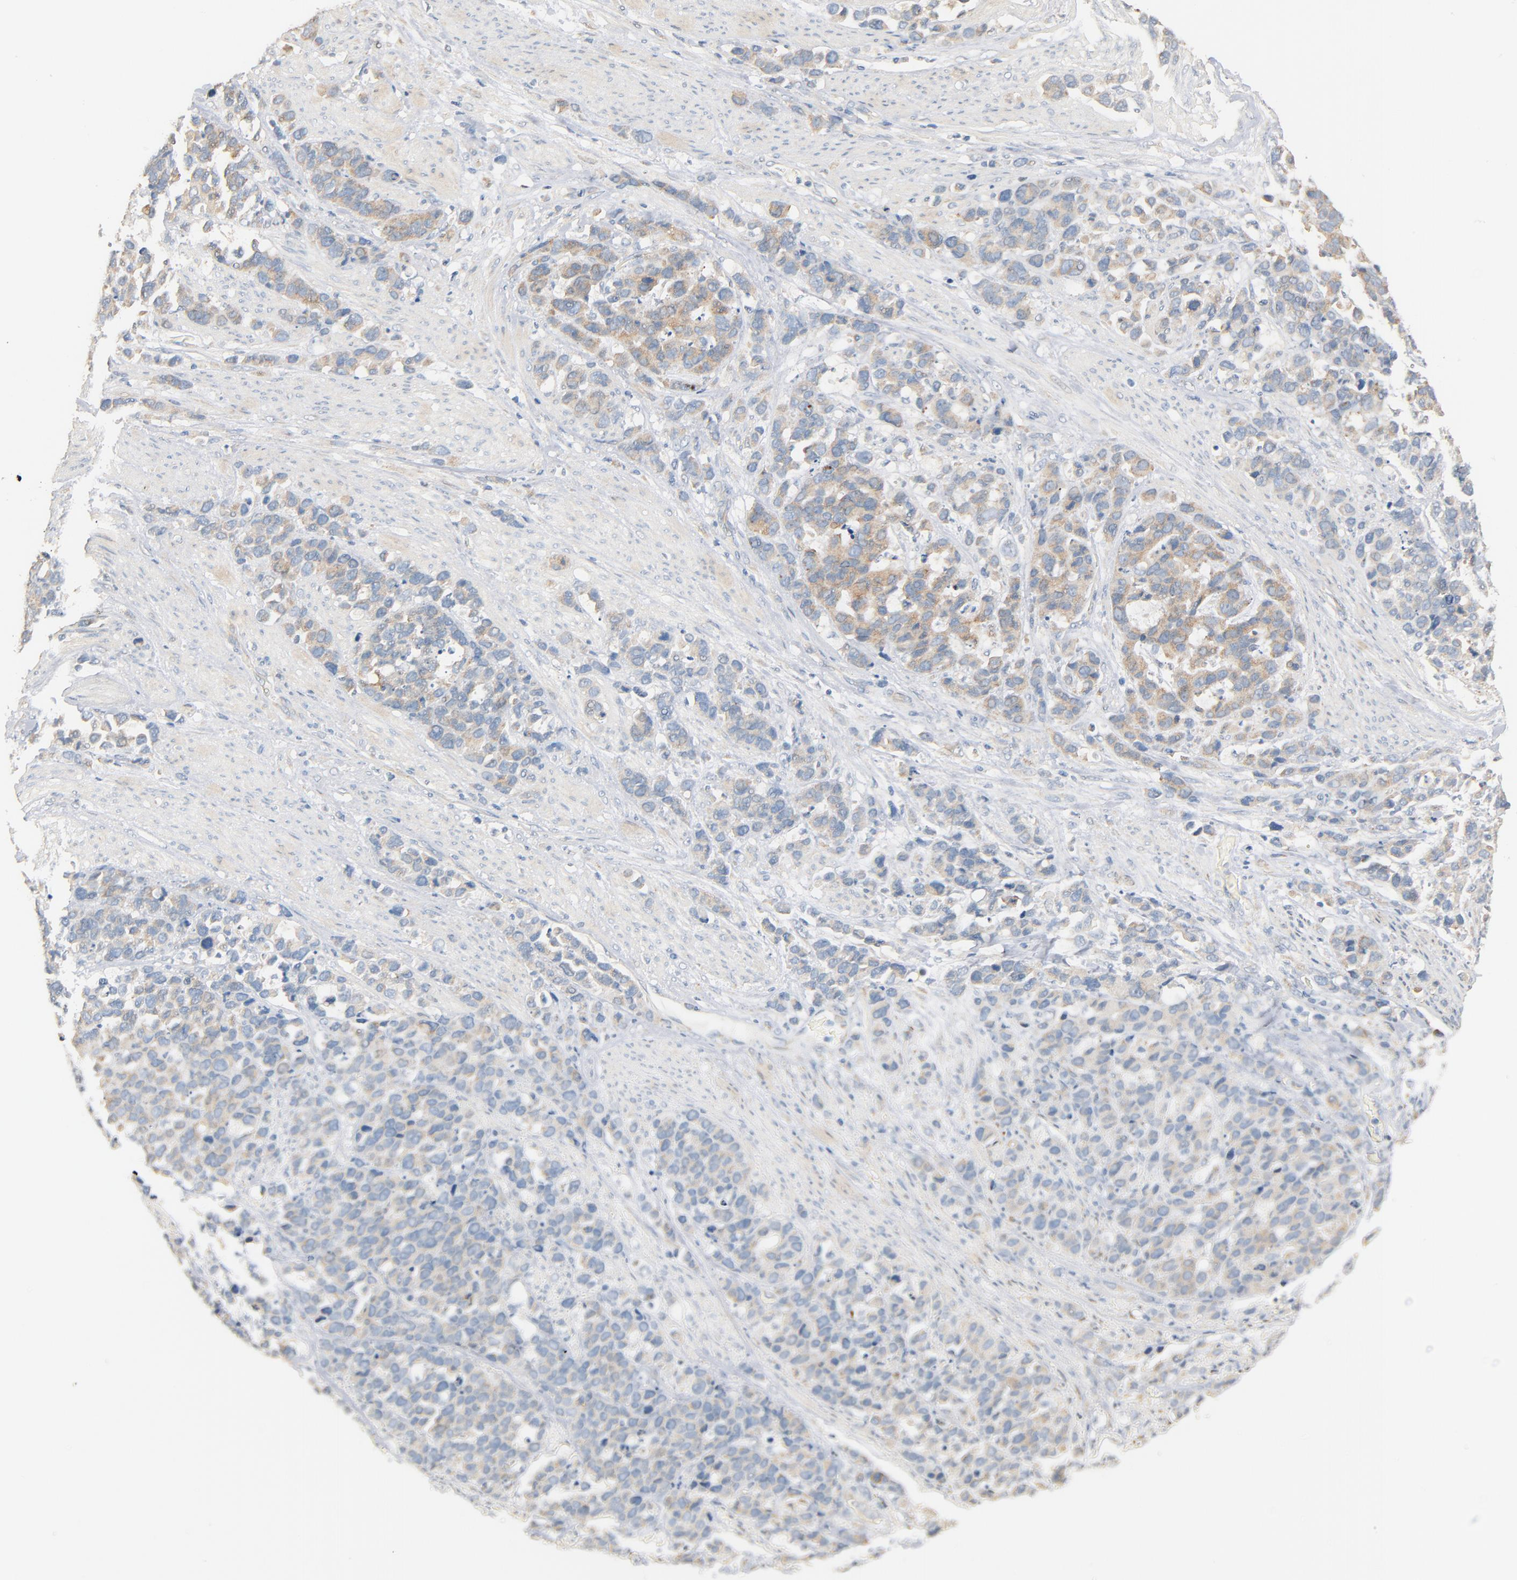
{"staining": {"intensity": "weak", "quantity": "<25%", "location": "cytoplasmic/membranous"}, "tissue": "stomach cancer", "cell_type": "Tumor cells", "image_type": "cancer", "snomed": [{"axis": "morphology", "description": "Adenocarcinoma, NOS"}, {"axis": "topography", "description": "Stomach, upper"}], "caption": "Adenocarcinoma (stomach) stained for a protein using IHC displays no staining tumor cells.", "gene": "ZDHHC8", "patient": {"sex": "male", "age": 71}}